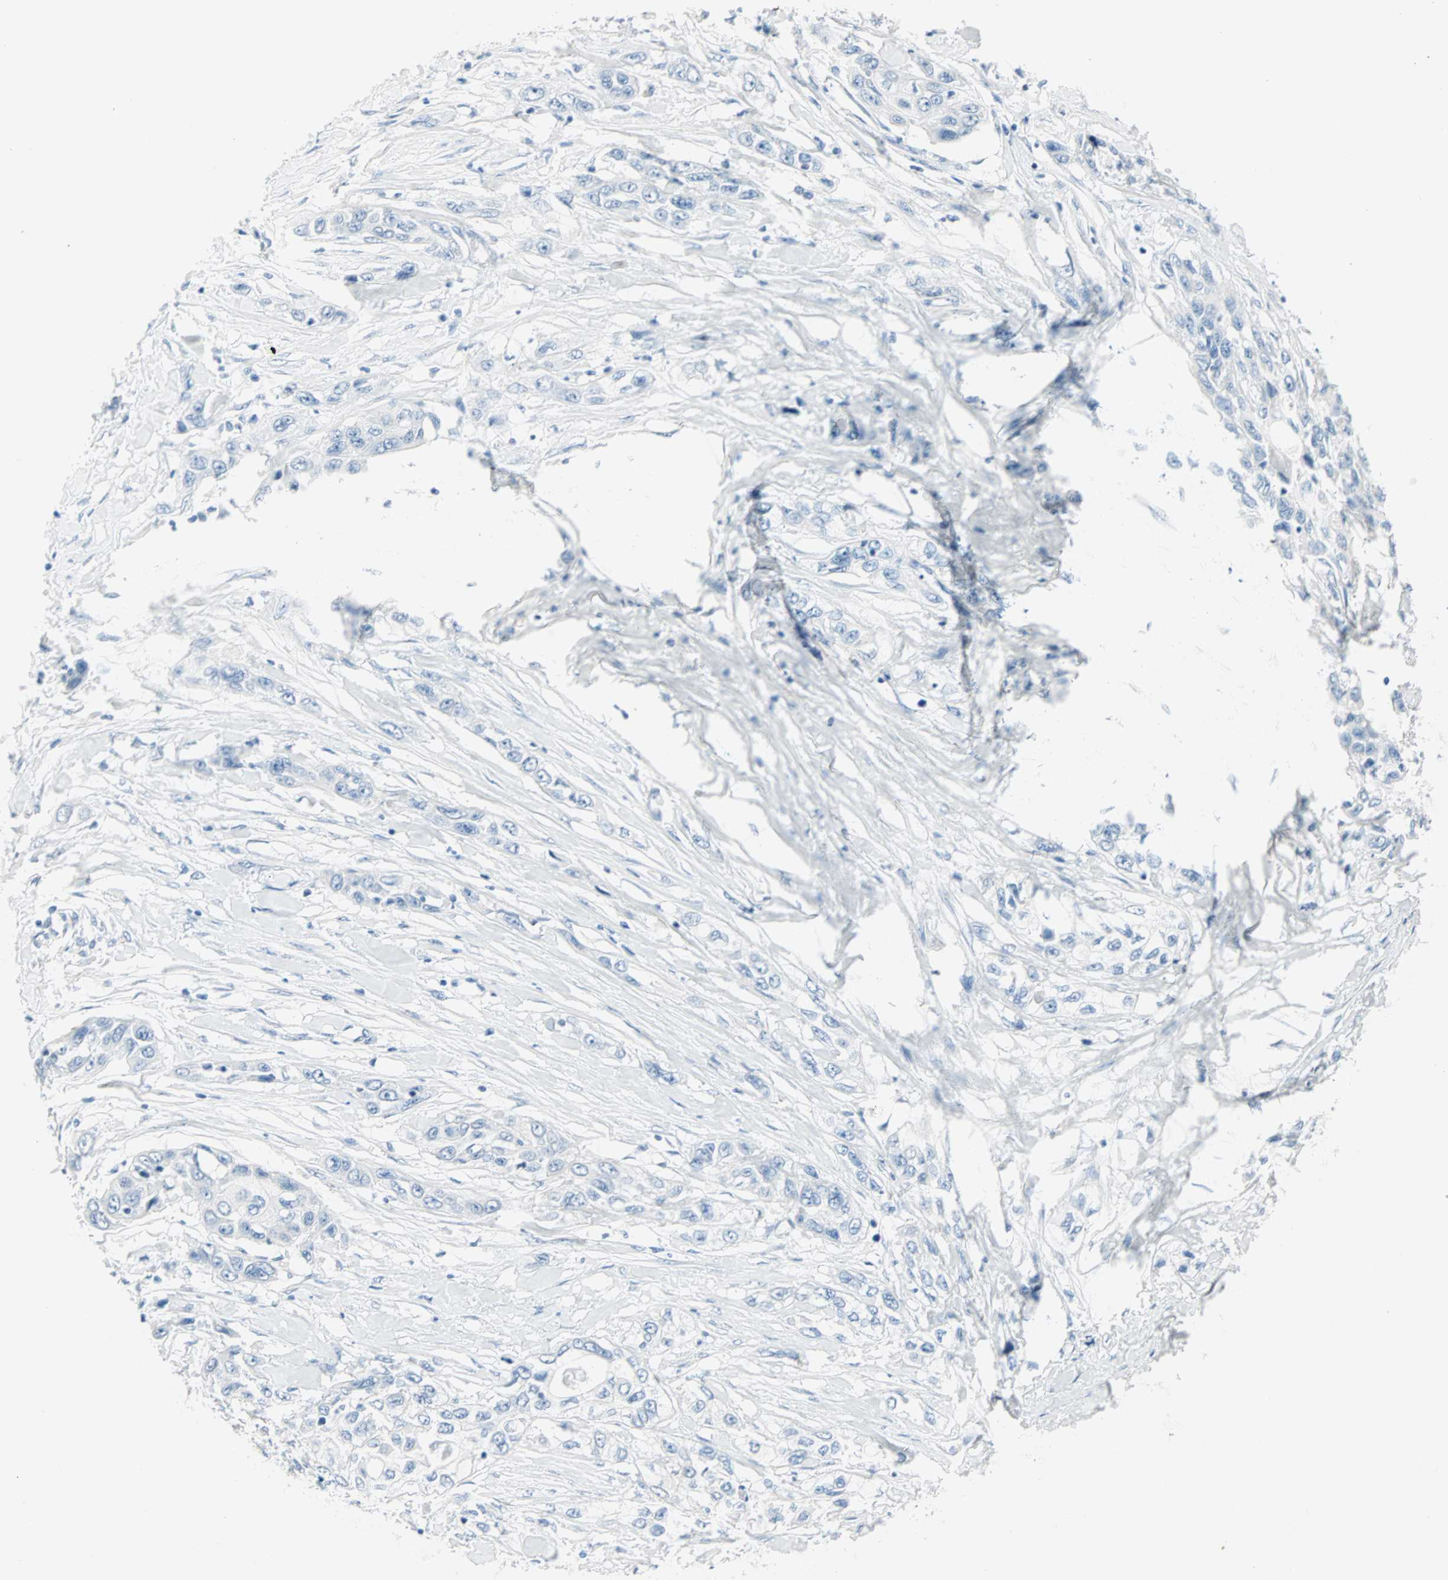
{"staining": {"intensity": "negative", "quantity": "none", "location": "none"}, "tissue": "pancreatic cancer", "cell_type": "Tumor cells", "image_type": "cancer", "snomed": [{"axis": "morphology", "description": "Adenocarcinoma, NOS"}, {"axis": "topography", "description": "Pancreas"}], "caption": "Tumor cells are negative for protein expression in human pancreatic cancer.", "gene": "NEFH", "patient": {"sex": "female", "age": 70}}